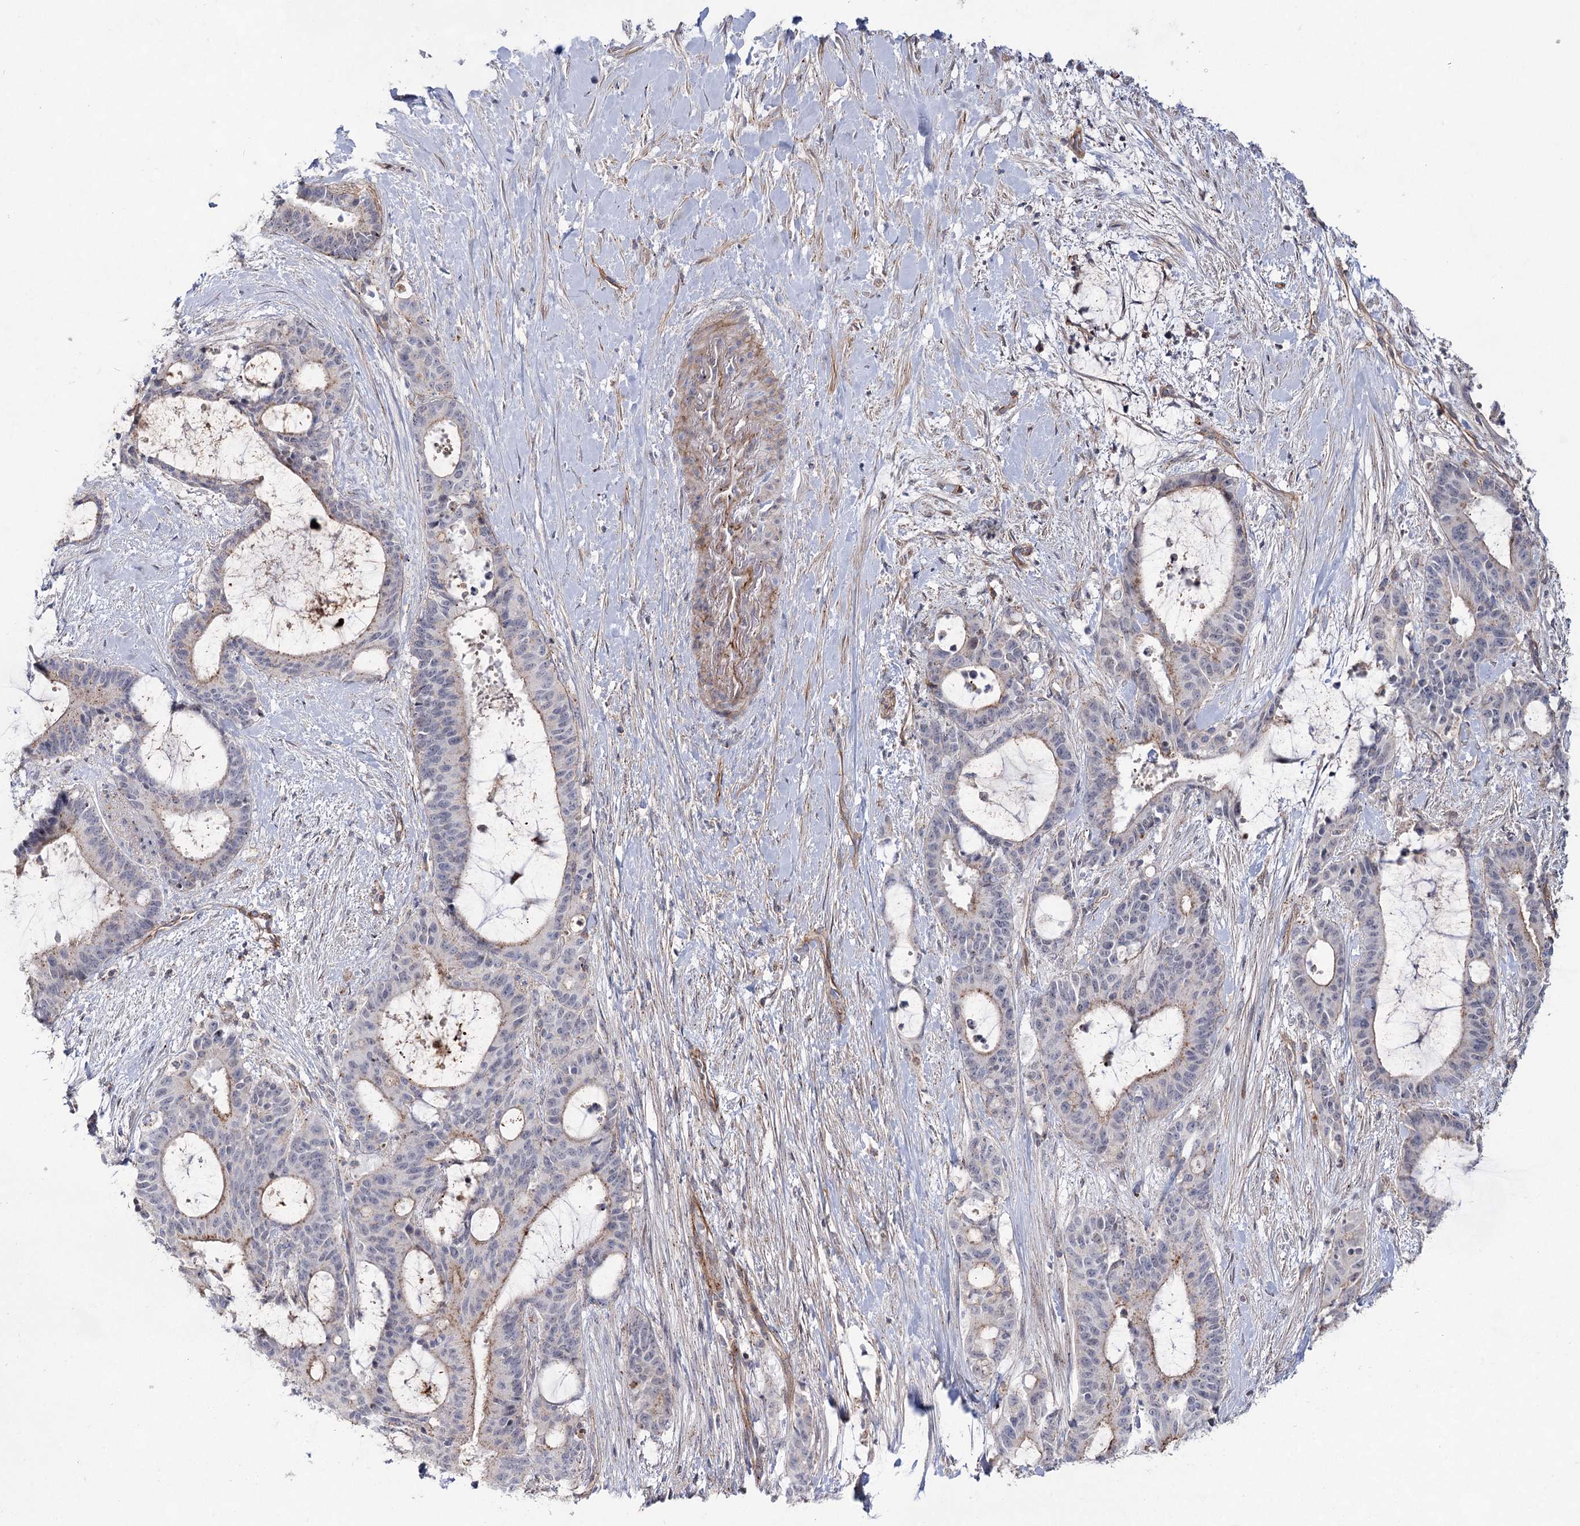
{"staining": {"intensity": "weak", "quantity": "<25%", "location": "cytoplasmic/membranous"}, "tissue": "liver cancer", "cell_type": "Tumor cells", "image_type": "cancer", "snomed": [{"axis": "morphology", "description": "Normal tissue, NOS"}, {"axis": "morphology", "description": "Cholangiocarcinoma"}, {"axis": "topography", "description": "Liver"}, {"axis": "topography", "description": "Peripheral nerve tissue"}], "caption": "An IHC micrograph of cholangiocarcinoma (liver) is shown. There is no staining in tumor cells of cholangiocarcinoma (liver).", "gene": "ATL2", "patient": {"sex": "female", "age": 73}}